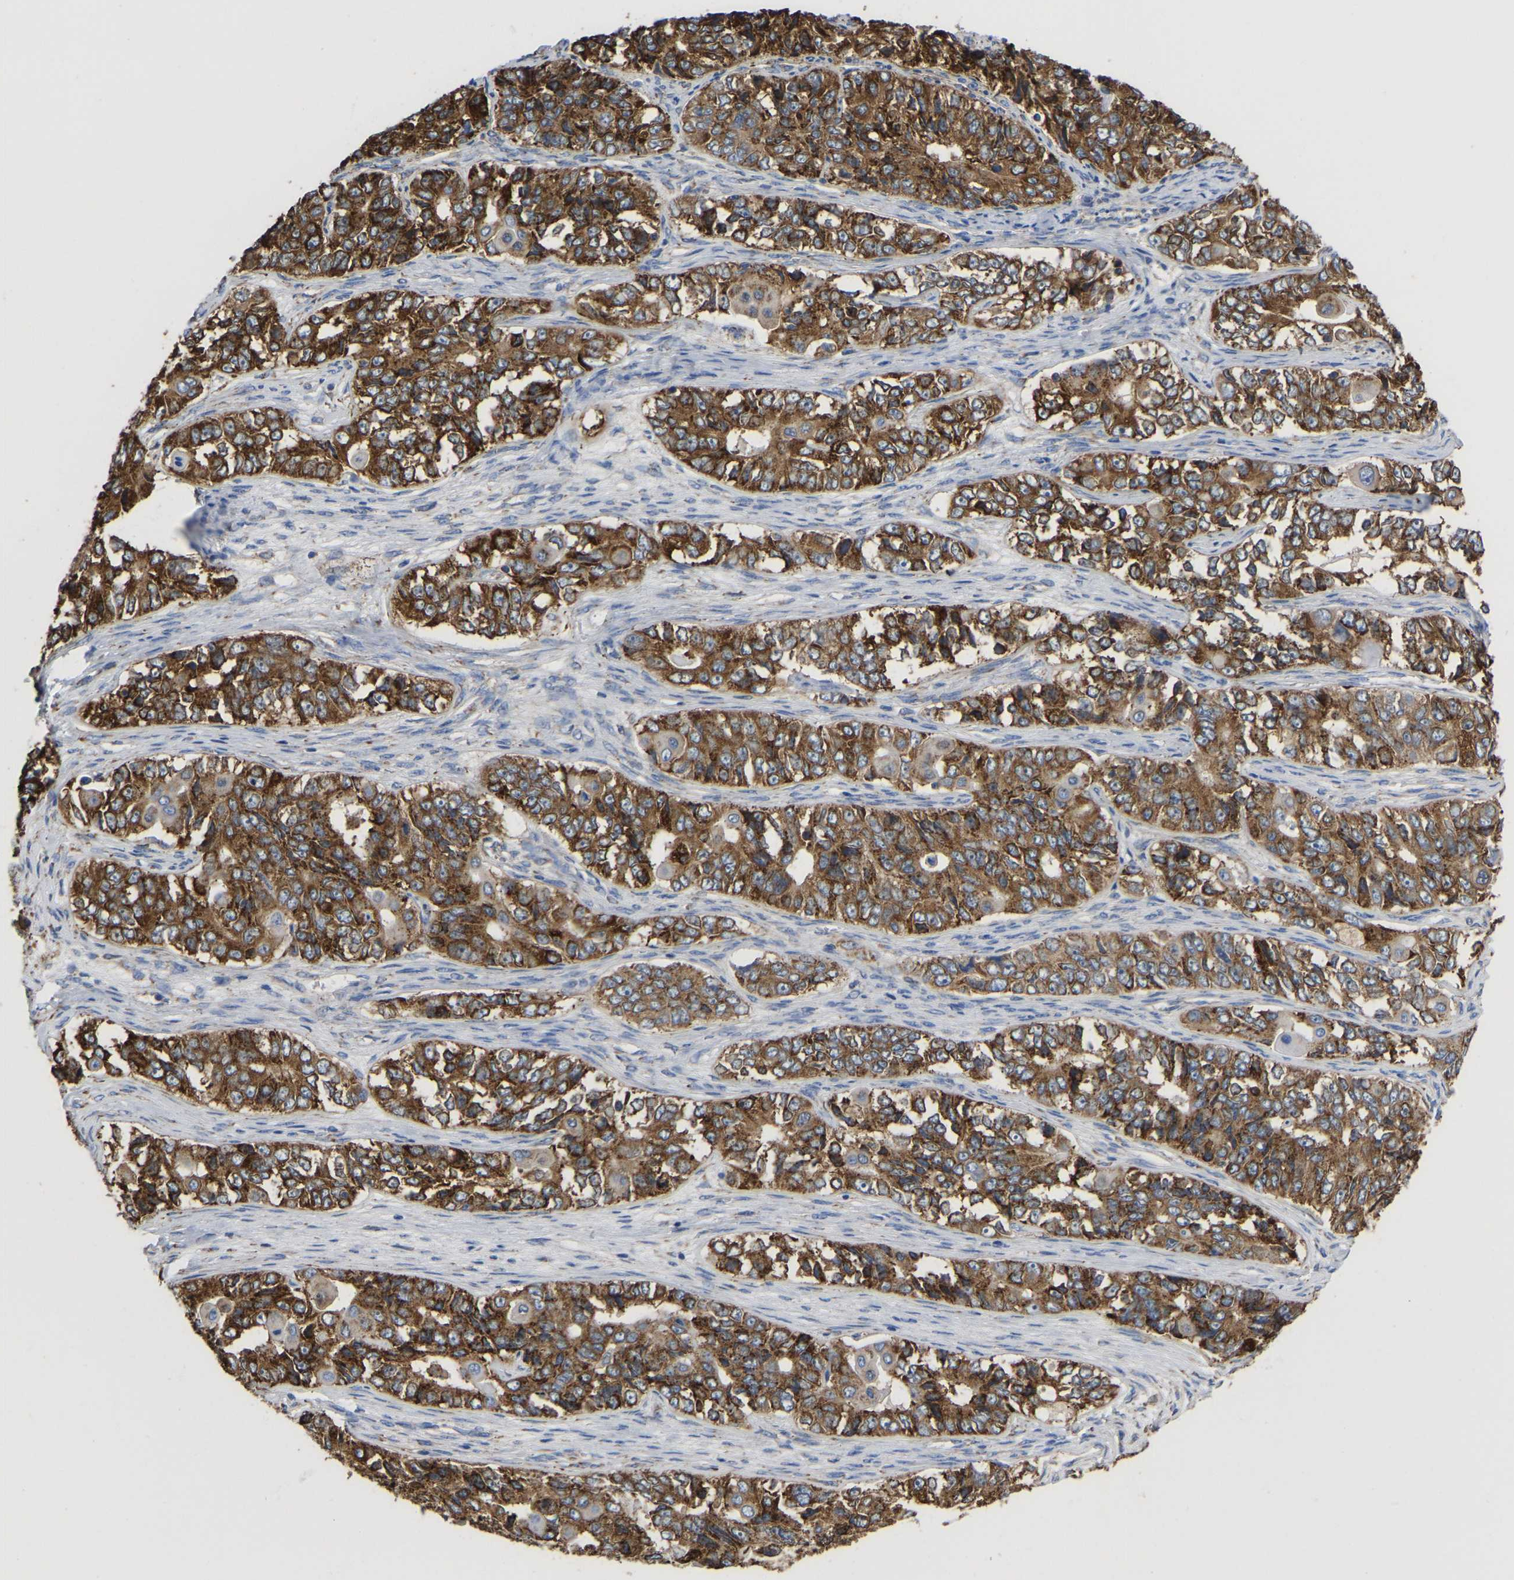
{"staining": {"intensity": "strong", "quantity": ">75%", "location": "cytoplasmic/membranous"}, "tissue": "ovarian cancer", "cell_type": "Tumor cells", "image_type": "cancer", "snomed": [{"axis": "morphology", "description": "Carcinoma, endometroid"}, {"axis": "topography", "description": "Ovary"}], "caption": "An image showing strong cytoplasmic/membranous positivity in about >75% of tumor cells in endometroid carcinoma (ovarian), as visualized by brown immunohistochemical staining.", "gene": "P4HB", "patient": {"sex": "female", "age": 51}}